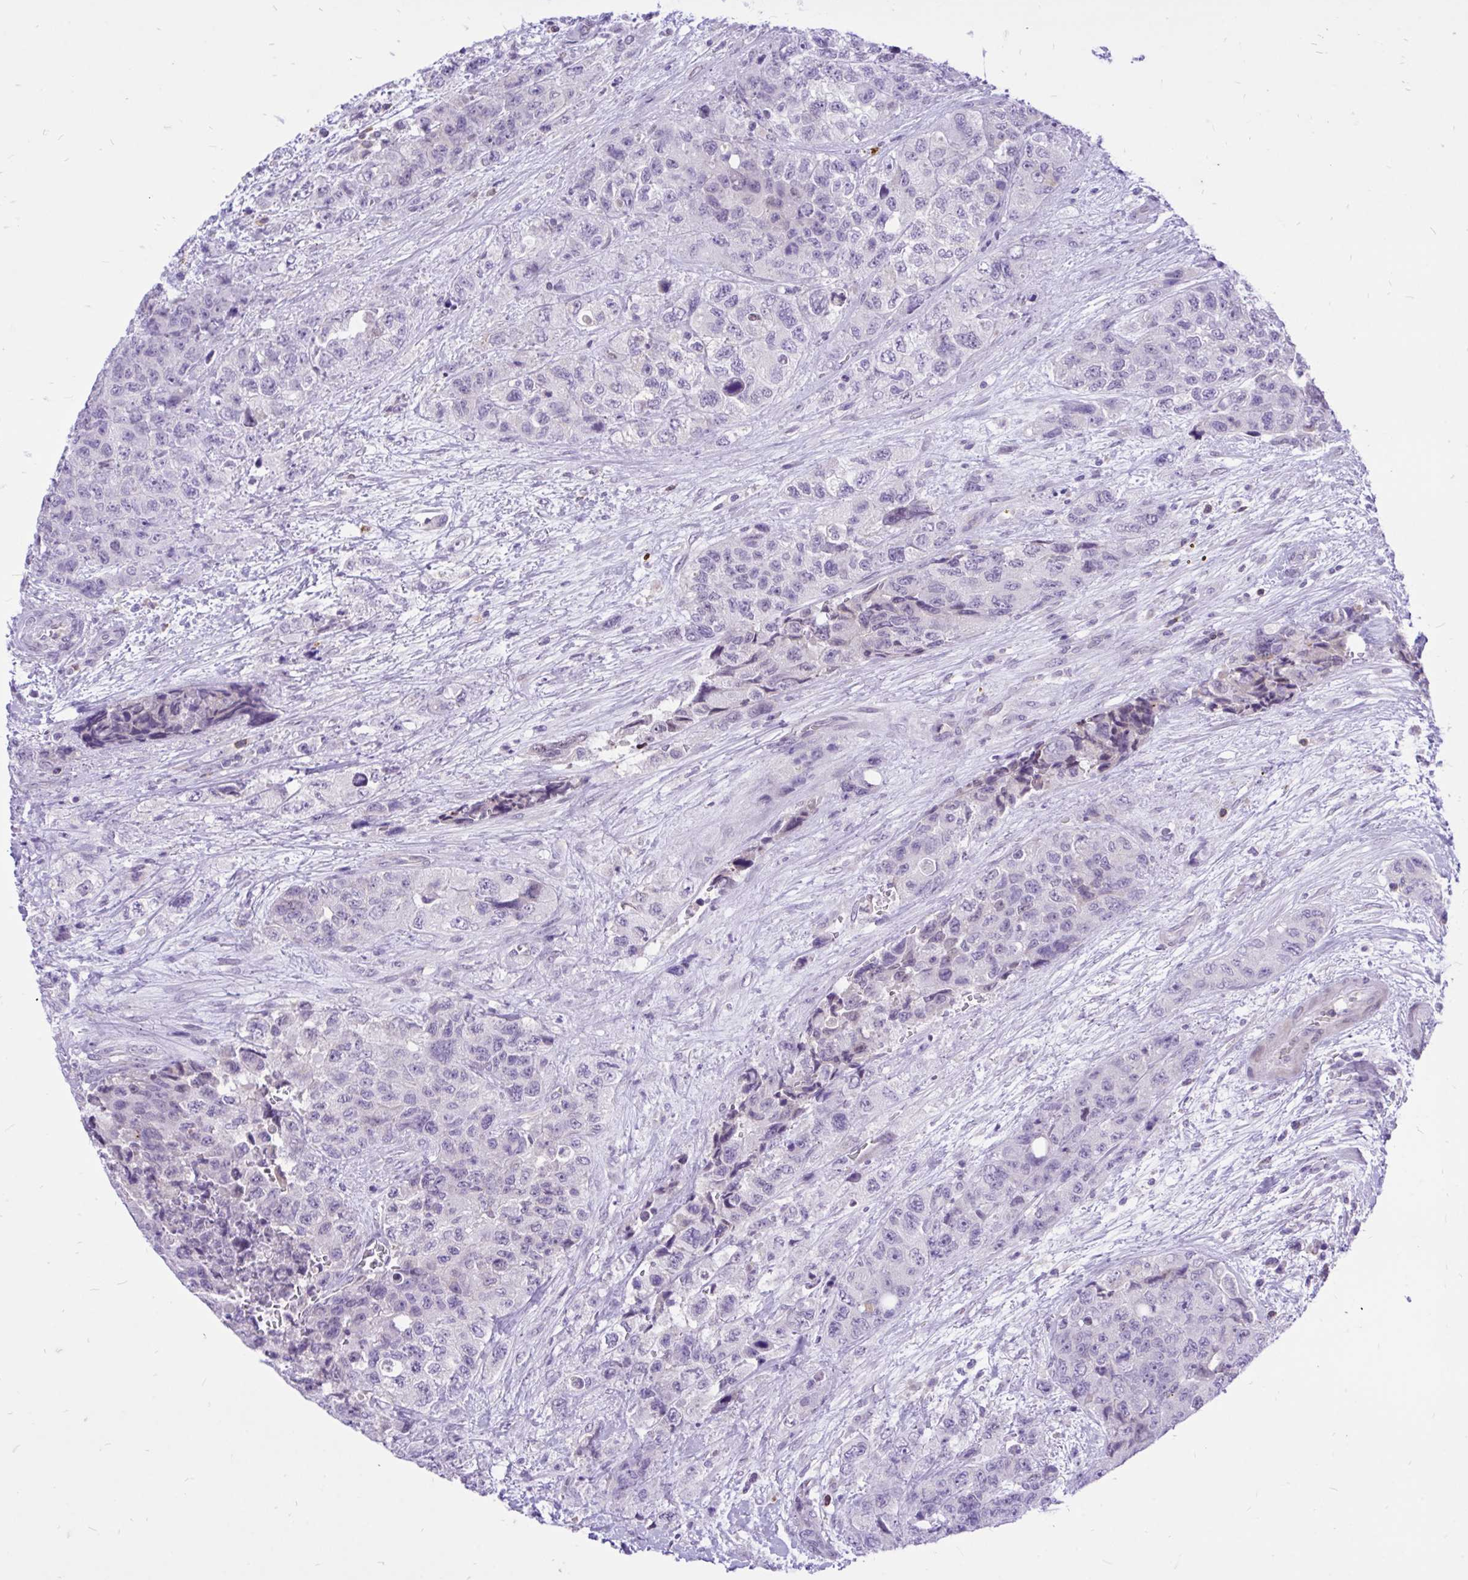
{"staining": {"intensity": "negative", "quantity": "none", "location": "none"}, "tissue": "urothelial cancer", "cell_type": "Tumor cells", "image_type": "cancer", "snomed": [{"axis": "morphology", "description": "Urothelial carcinoma, High grade"}, {"axis": "topography", "description": "Urinary bladder"}], "caption": "High magnification brightfield microscopy of high-grade urothelial carcinoma stained with DAB (brown) and counterstained with hematoxylin (blue): tumor cells show no significant expression. (DAB immunohistochemistry (IHC), high magnification).", "gene": "CXCL8", "patient": {"sex": "female", "age": 78}}